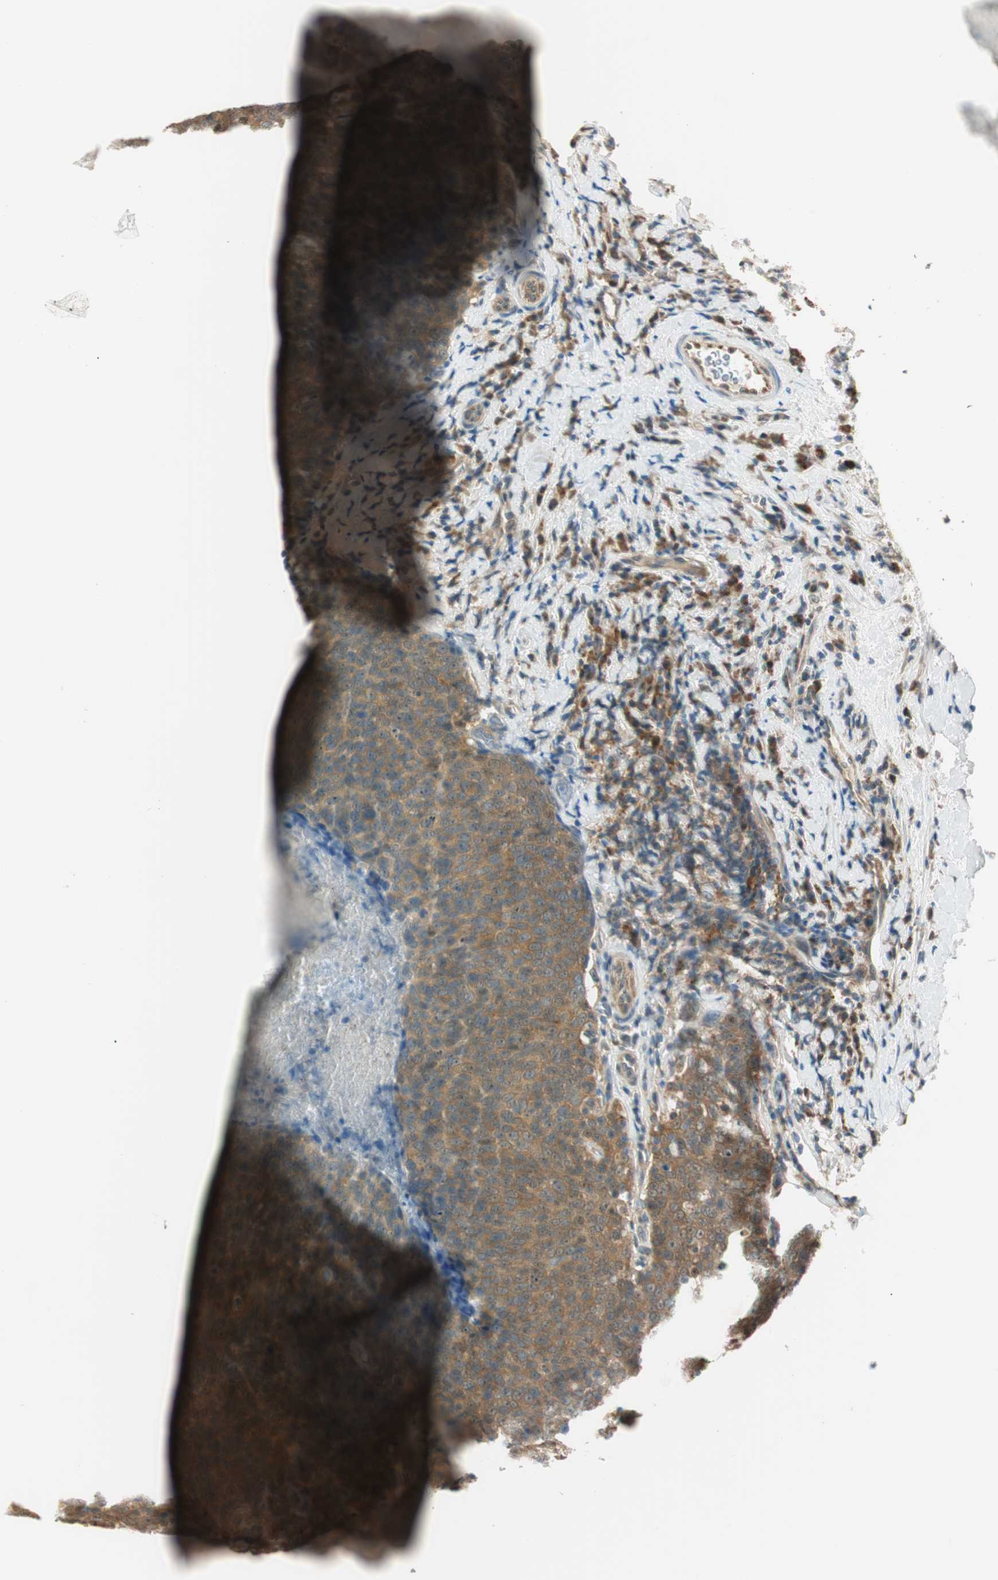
{"staining": {"intensity": "weak", "quantity": "25%-75%", "location": "cytoplasmic/membranous"}, "tissue": "head and neck cancer", "cell_type": "Tumor cells", "image_type": "cancer", "snomed": [{"axis": "morphology", "description": "Squamous cell carcinoma, NOS"}, {"axis": "morphology", "description": "Squamous cell carcinoma, metastatic, NOS"}, {"axis": "topography", "description": "Lymph node"}, {"axis": "topography", "description": "Head-Neck"}], "caption": "This histopathology image demonstrates immunohistochemistry (IHC) staining of metastatic squamous cell carcinoma (head and neck), with low weak cytoplasmic/membranous staining in approximately 25%-75% of tumor cells.", "gene": "IPO5", "patient": {"sex": "male", "age": 62}}